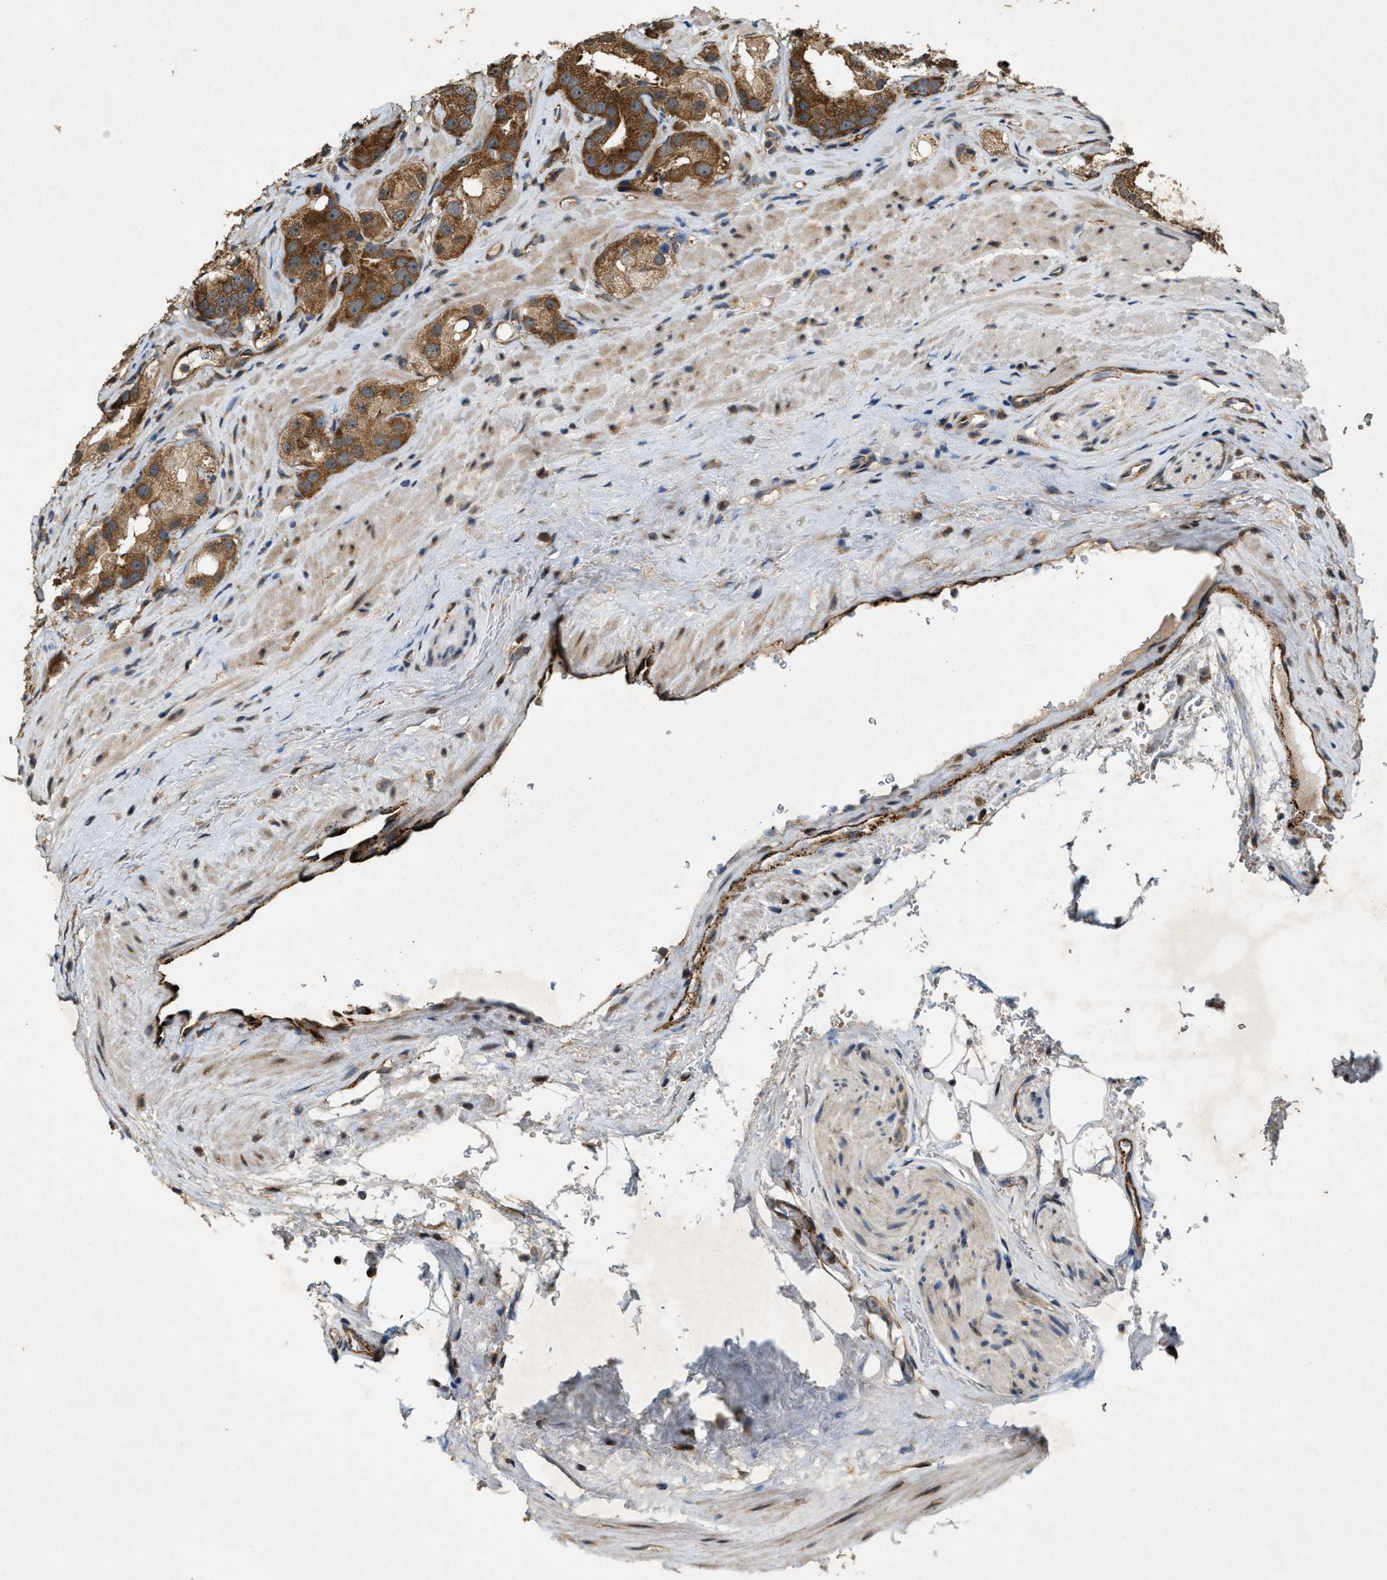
{"staining": {"intensity": "strong", "quantity": ">75%", "location": "cytoplasmic/membranous"}, "tissue": "prostate cancer", "cell_type": "Tumor cells", "image_type": "cancer", "snomed": [{"axis": "morphology", "description": "Adenocarcinoma, High grade"}, {"axis": "topography", "description": "Prostate"}], "caption": "Approximately >75% of tumor cells in prostate cancer (high-grade adenocarcinoma) exhibit strong cytoplasmic/membranous protein positivity as visualized by brown immunohistochemical staining.", "gene": "ARHGEF5", "patient": {"sex": "male", "age": 63}}